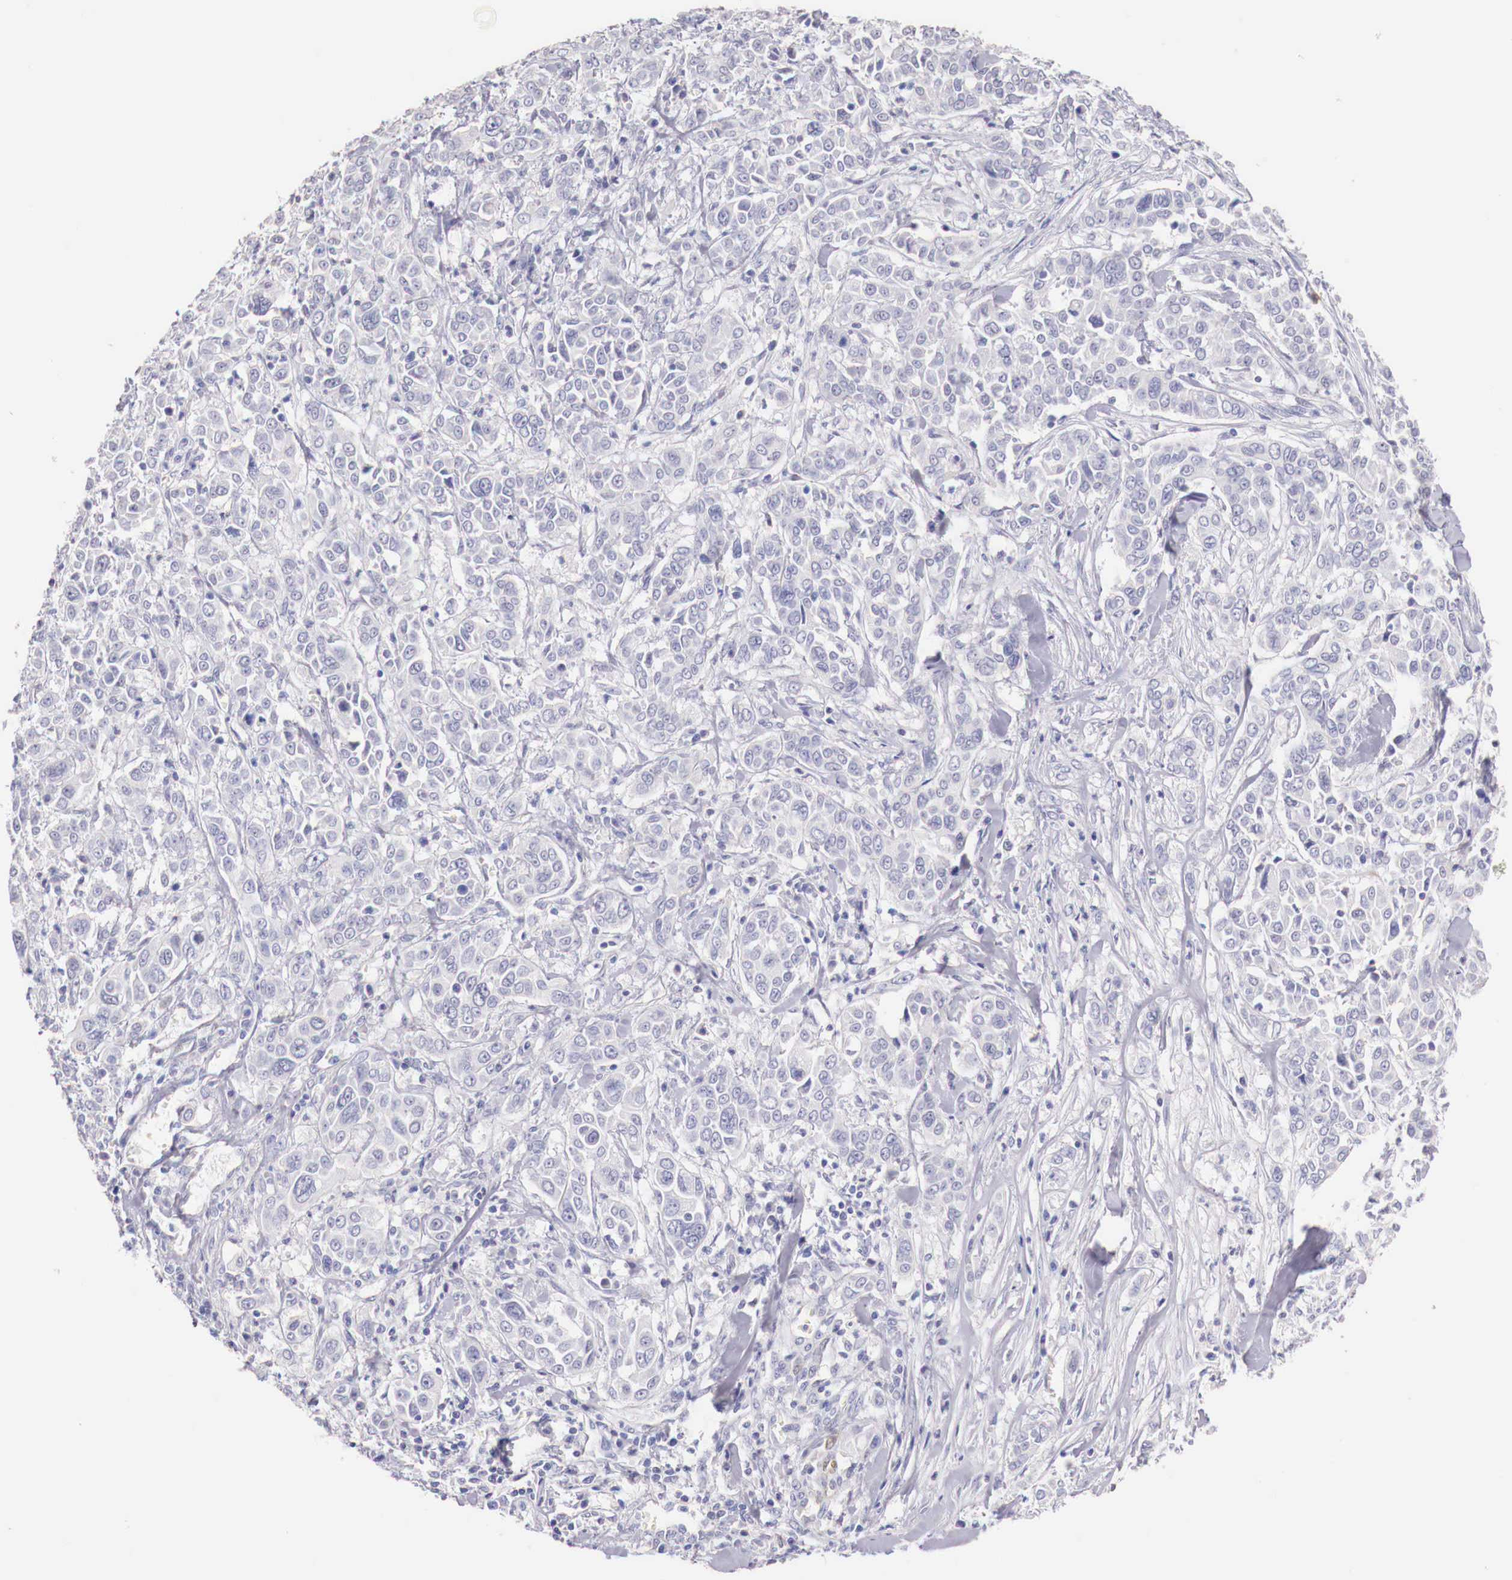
{"staining": {"intensity": "negative", "quantity": "none", "location": "none"}, "tissue": "pancreatic cancer", "cell_type": "Tumor cells", "image_type": "cancer", "snomed": [{"axis": "morphology", "description": "Adenocarcinoma, NOS"}, {"axis": "topography", "description": "Pancreas"}], "caption": "Histopathology image shows no protein positivity in tumor cells of pancreatic cancer tissue. (DAB (3,3'-diaminobenzidine) immunohistochemistry, high magnification).", "gene": "ITIH6", "patient": {"sex": "female", "age": 52}}